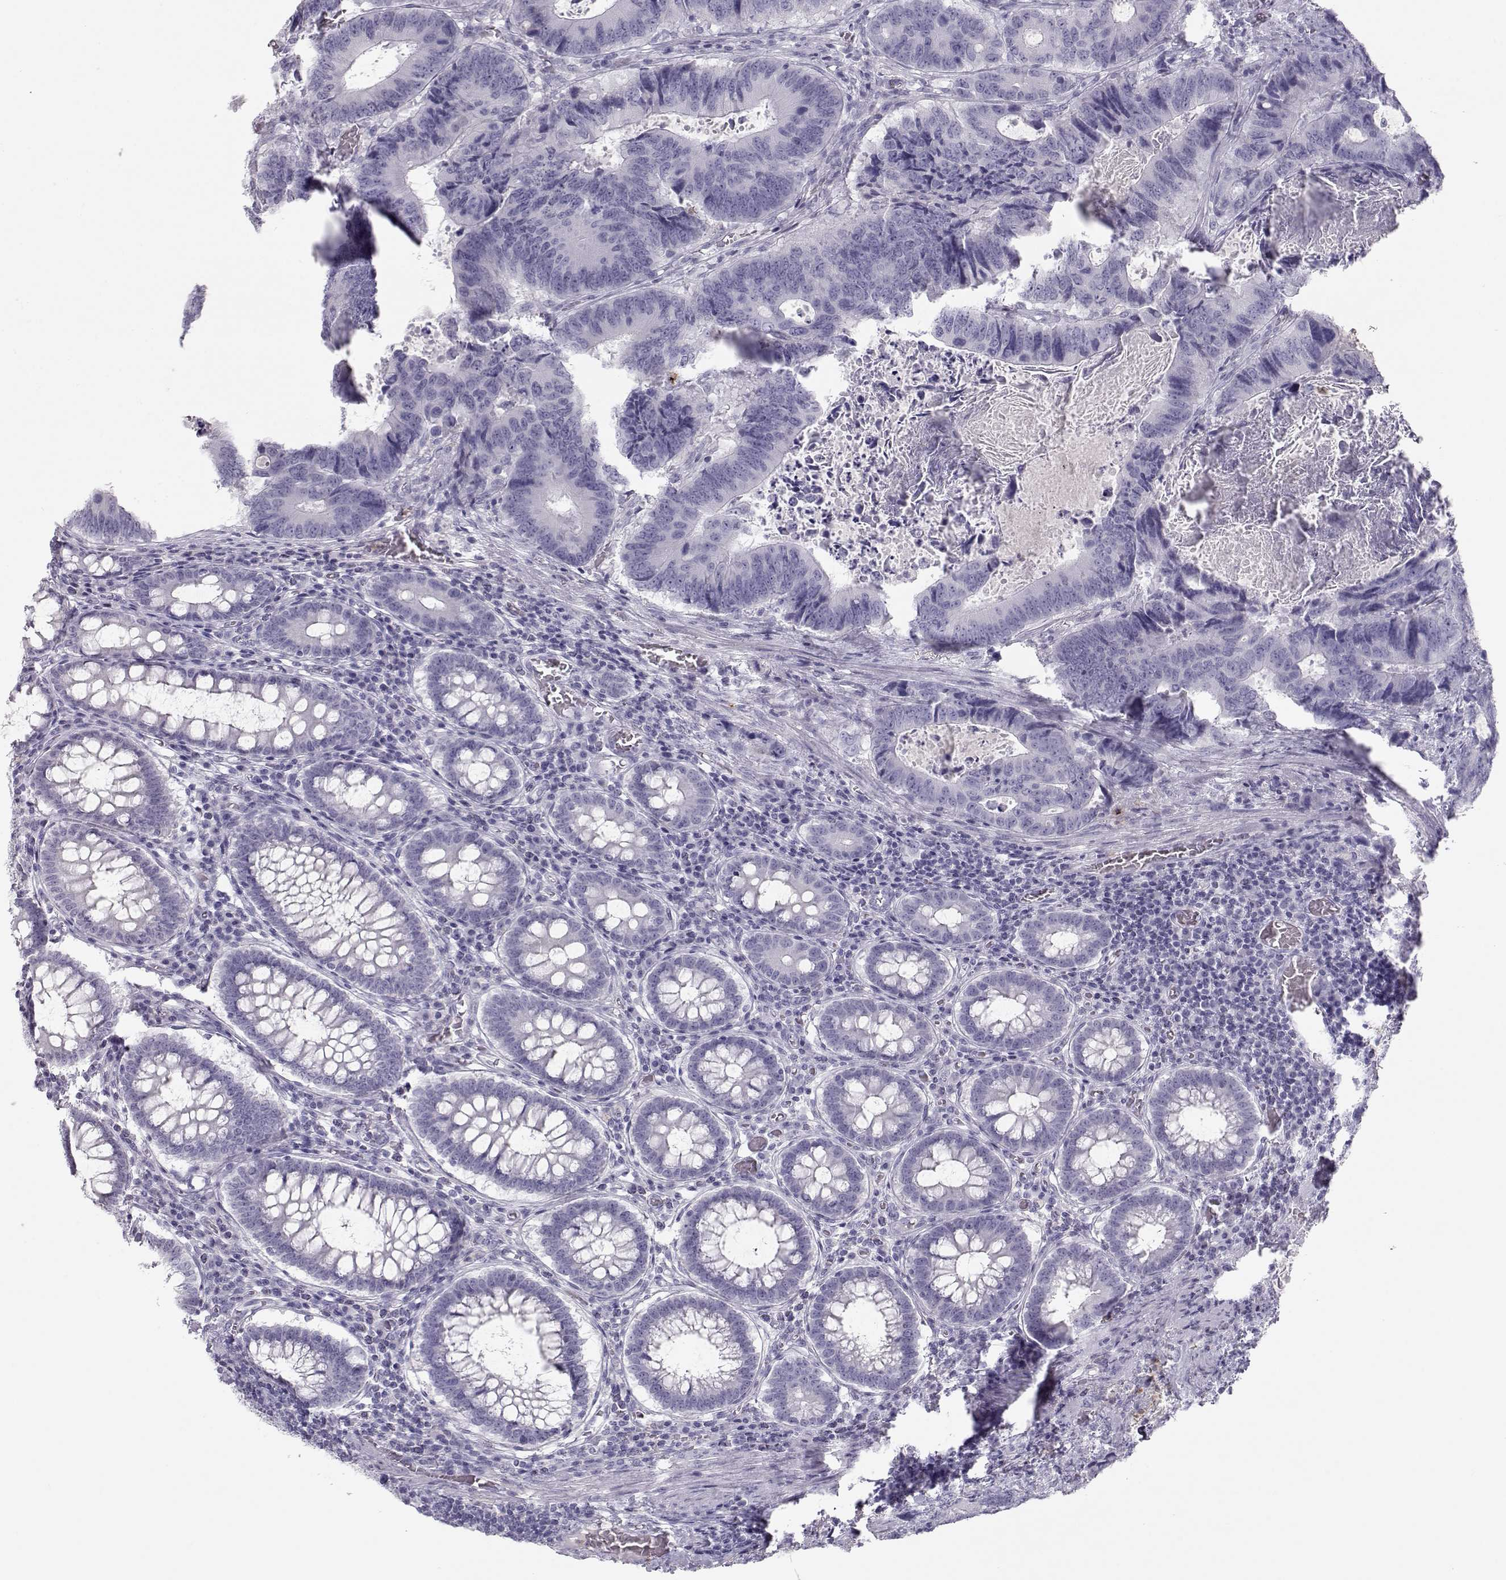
{"staining": {"intensity": "negative", "quantity": "none", "location": "none"}, "tissue": "colorectal cancer", "cell_type": "Tumor cells", "image_type": "cancer", "snomed": [{"axis": "morphology", "description": "Adenocarcinoma, NOS"}, {"axis": "topography", "description": "Colon"}], "caption": "Colorectal cancer (adenocarcinoma) was stained to show a protein in brown. There is no significant staining in tumor cells.", "gene": "MIP", "patient": {"sex": "female", "age": 82}}